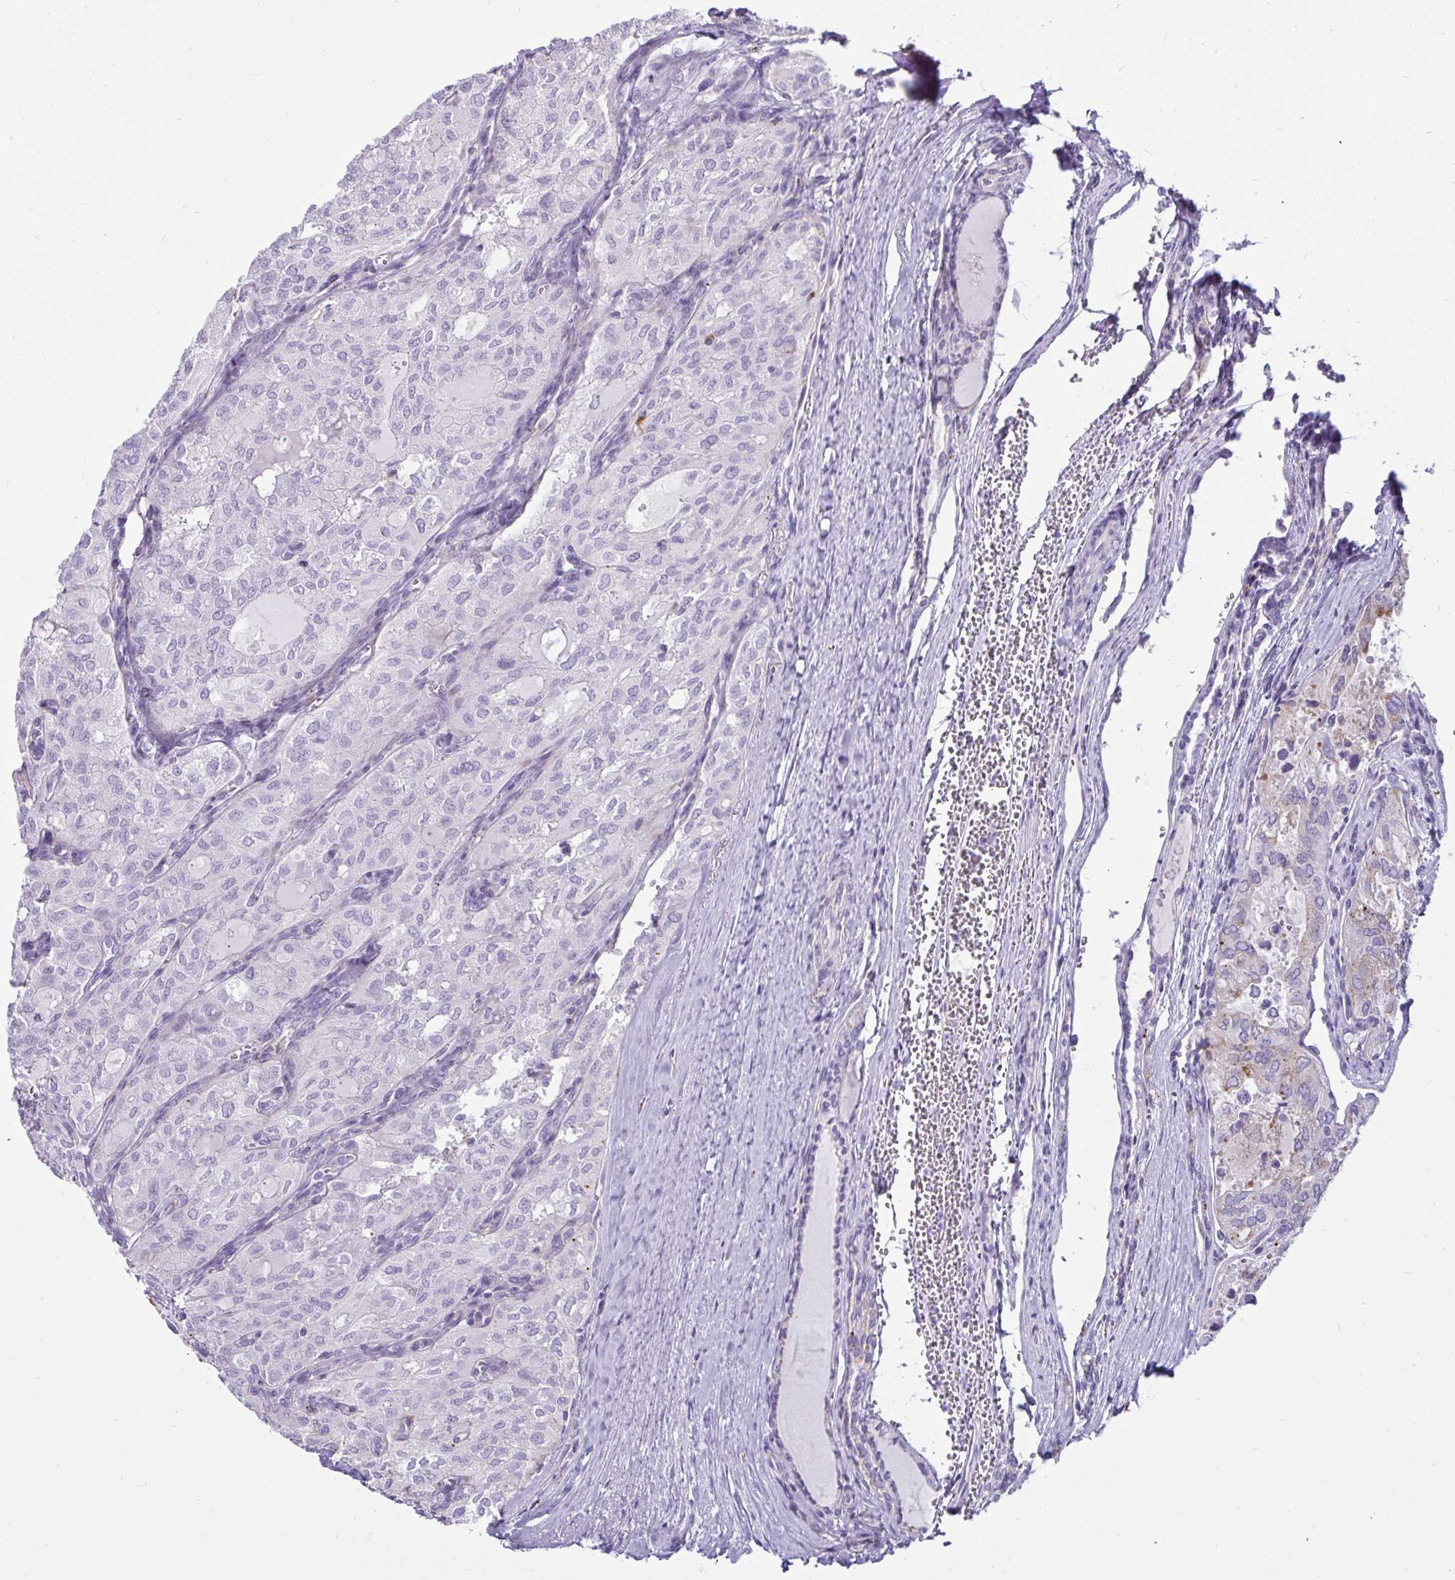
{"staining": {"intensity": "negative", "quantity": "none", "location": "none"}, "tissue": "thyroid cancer", "cell_type": "Tumor cells", "image_type": "cancer", "snomed": [{"axis": "morphology", "description": "Follicular adenoma carcinoma, NOS"}, {"axis": "topography", "description": "Thyroid gland"}], "caption": "Immunohistochemistry of human follicular adenoma carcinoma (thyroid) reveals no positivity in tumor cells.", "gene": "CTSZ", "patient": {"sex": "male", "age": 75}}